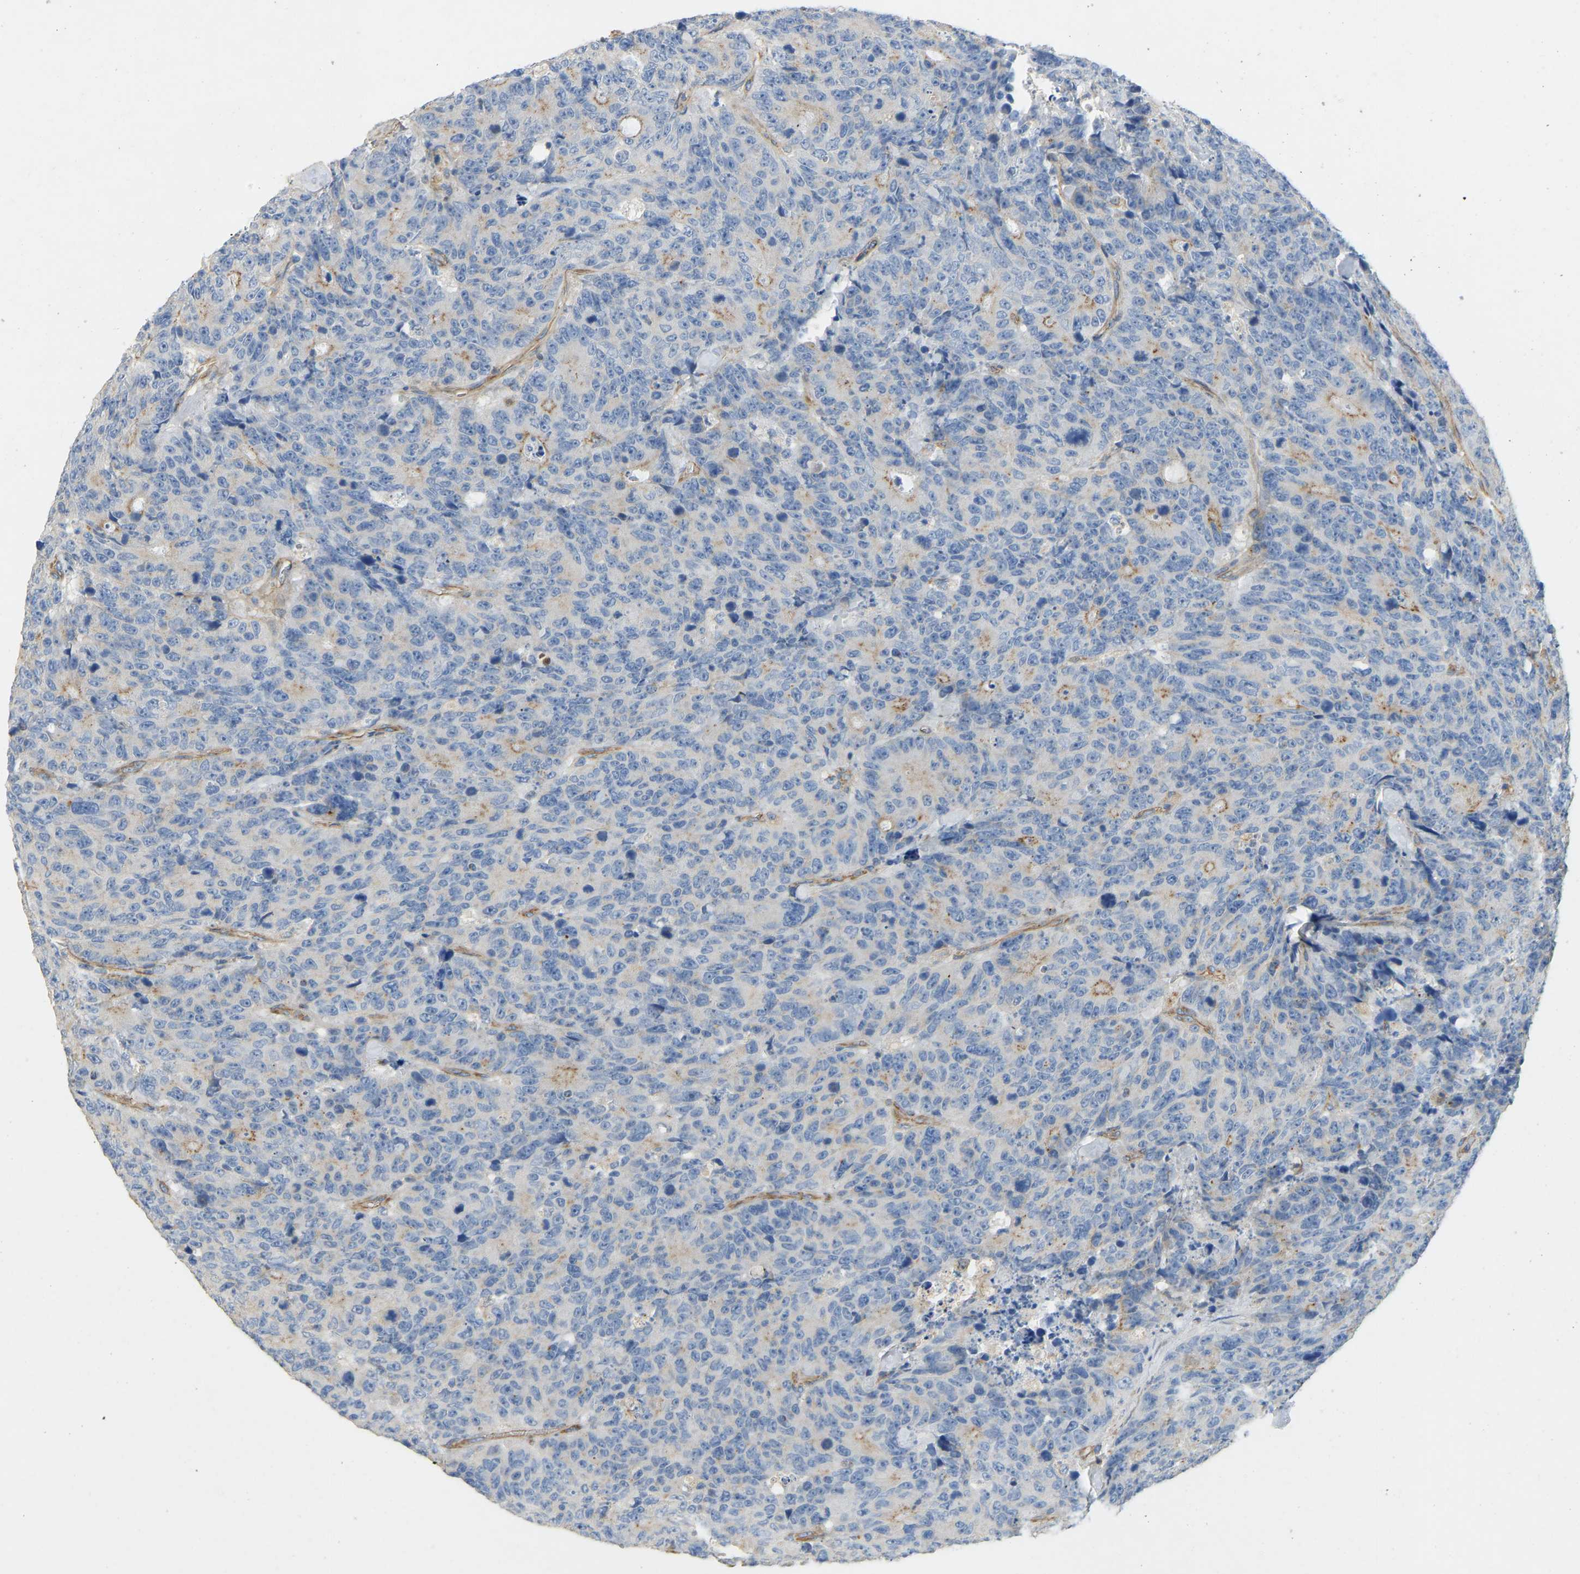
{"staining": {"intensity": "moderate", "quantity": "<25%", "location": "cytoplasmic/membranous"}, "tissue": "colorectal cancer", "cell_type": "Tumor cells", "image_type": "cancer", "snomed": [{"axis": "morphology", "description": "Adenocarcinoma, NOS"}, {"axis": "topography", "description": "Colon"}], "caption": "High-magnification brightfield microscopy of colorectal adenocarcinoma stained with DAB (brown) and counterstained with hematoxylin (blue). tumor cells exhibit moderate cytoplasmic/membranous expression is seen in approximately<25% of cells.", "gene": "TECTA", "patient": {"sex": "female", "age": 86}}